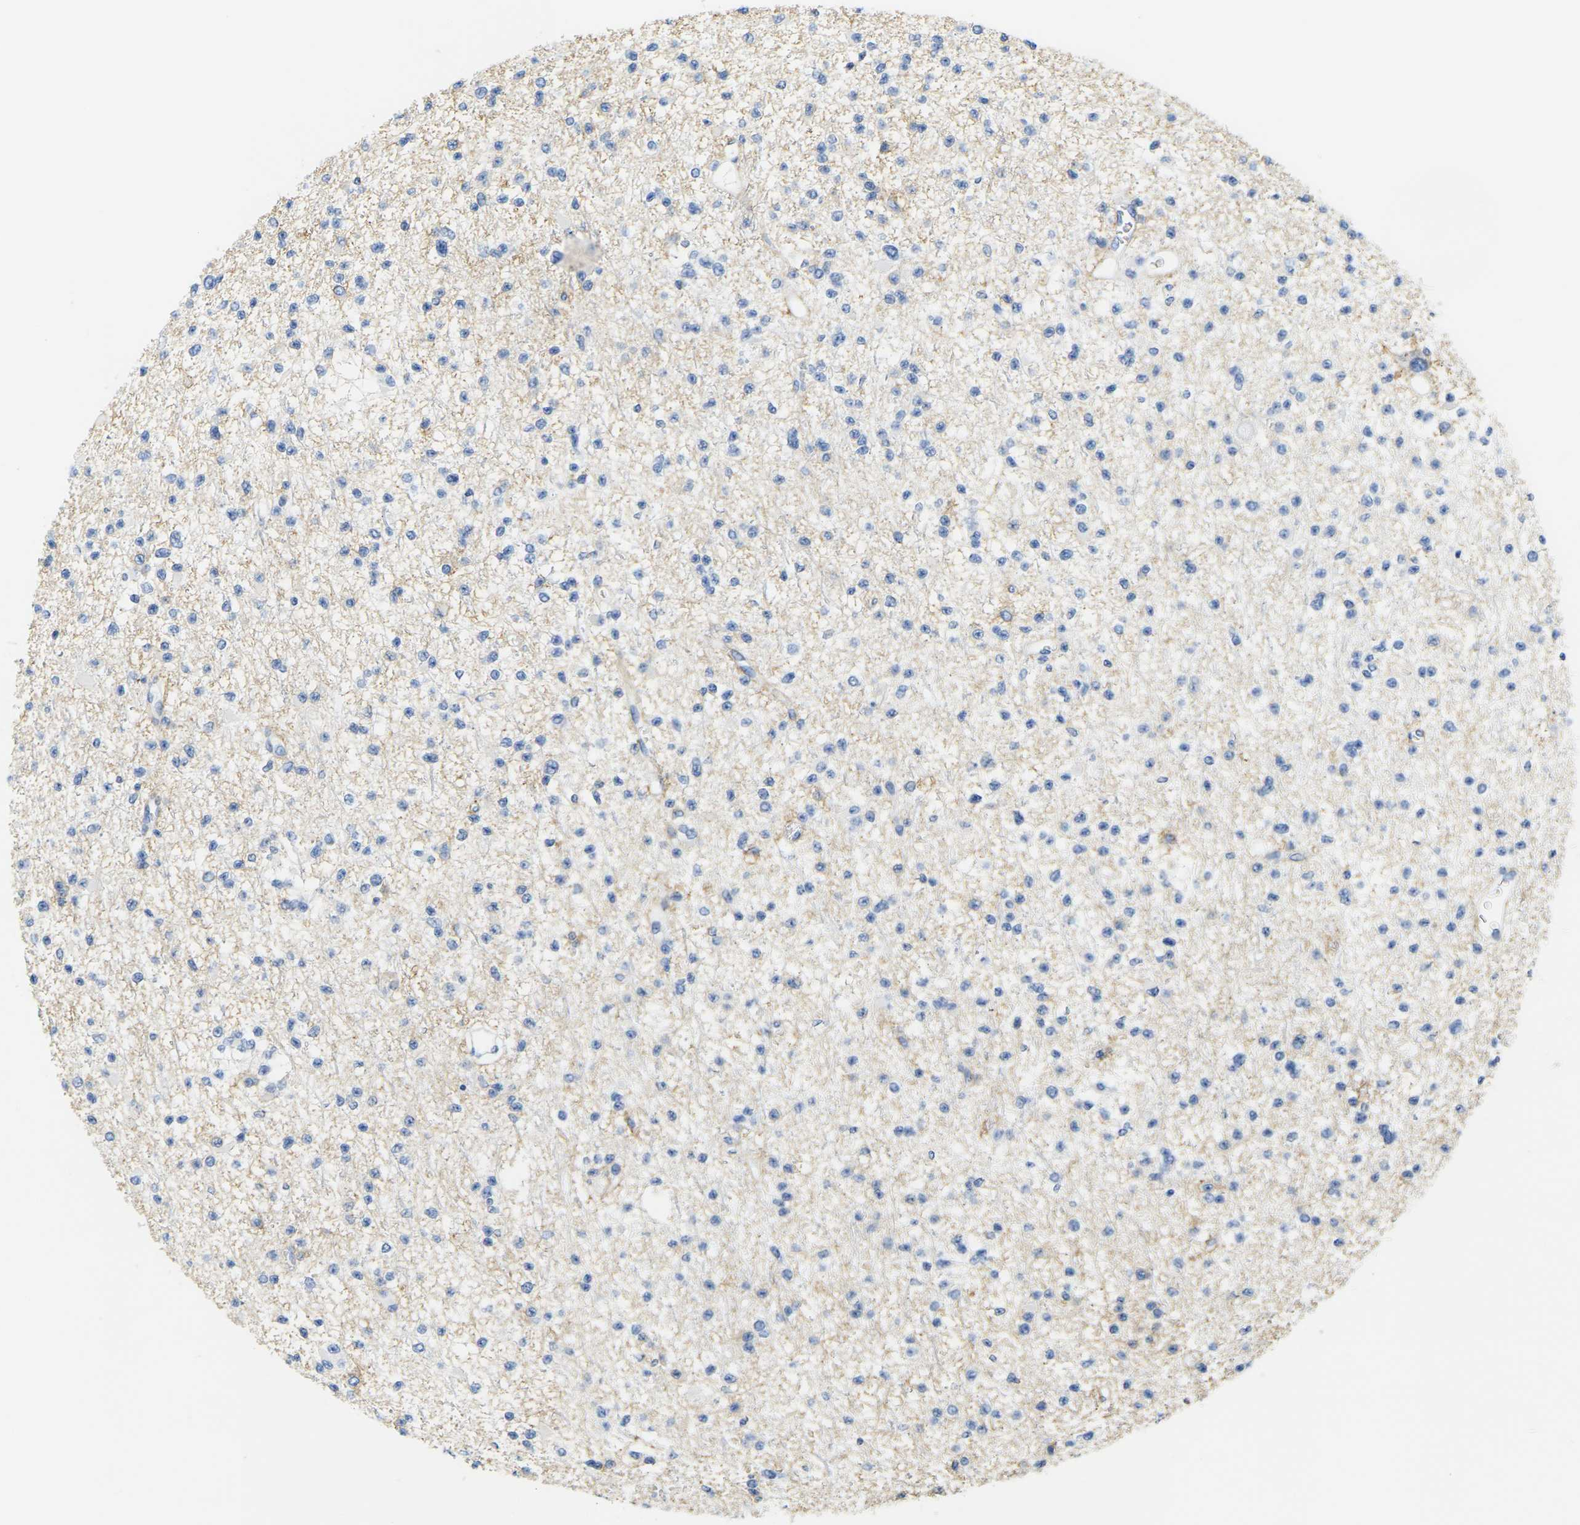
{"staining": {"intensity": "negative", "quantity": "none", "location": "none"}, "tissue": "glioma", "cell_type": "Tumor cells", "image_type": "cancer", "snomed": [{"axis": "morphology", "description": "Glioma, malignant, Low grade"}, {"axis": "topography", "description": "Brain"}], "caption": "The micrograph shows no staining of tumor cells in low-grade glioma (malignant).", "gene": "OTOF", "patient": {"sex": "female", "age": 22}}